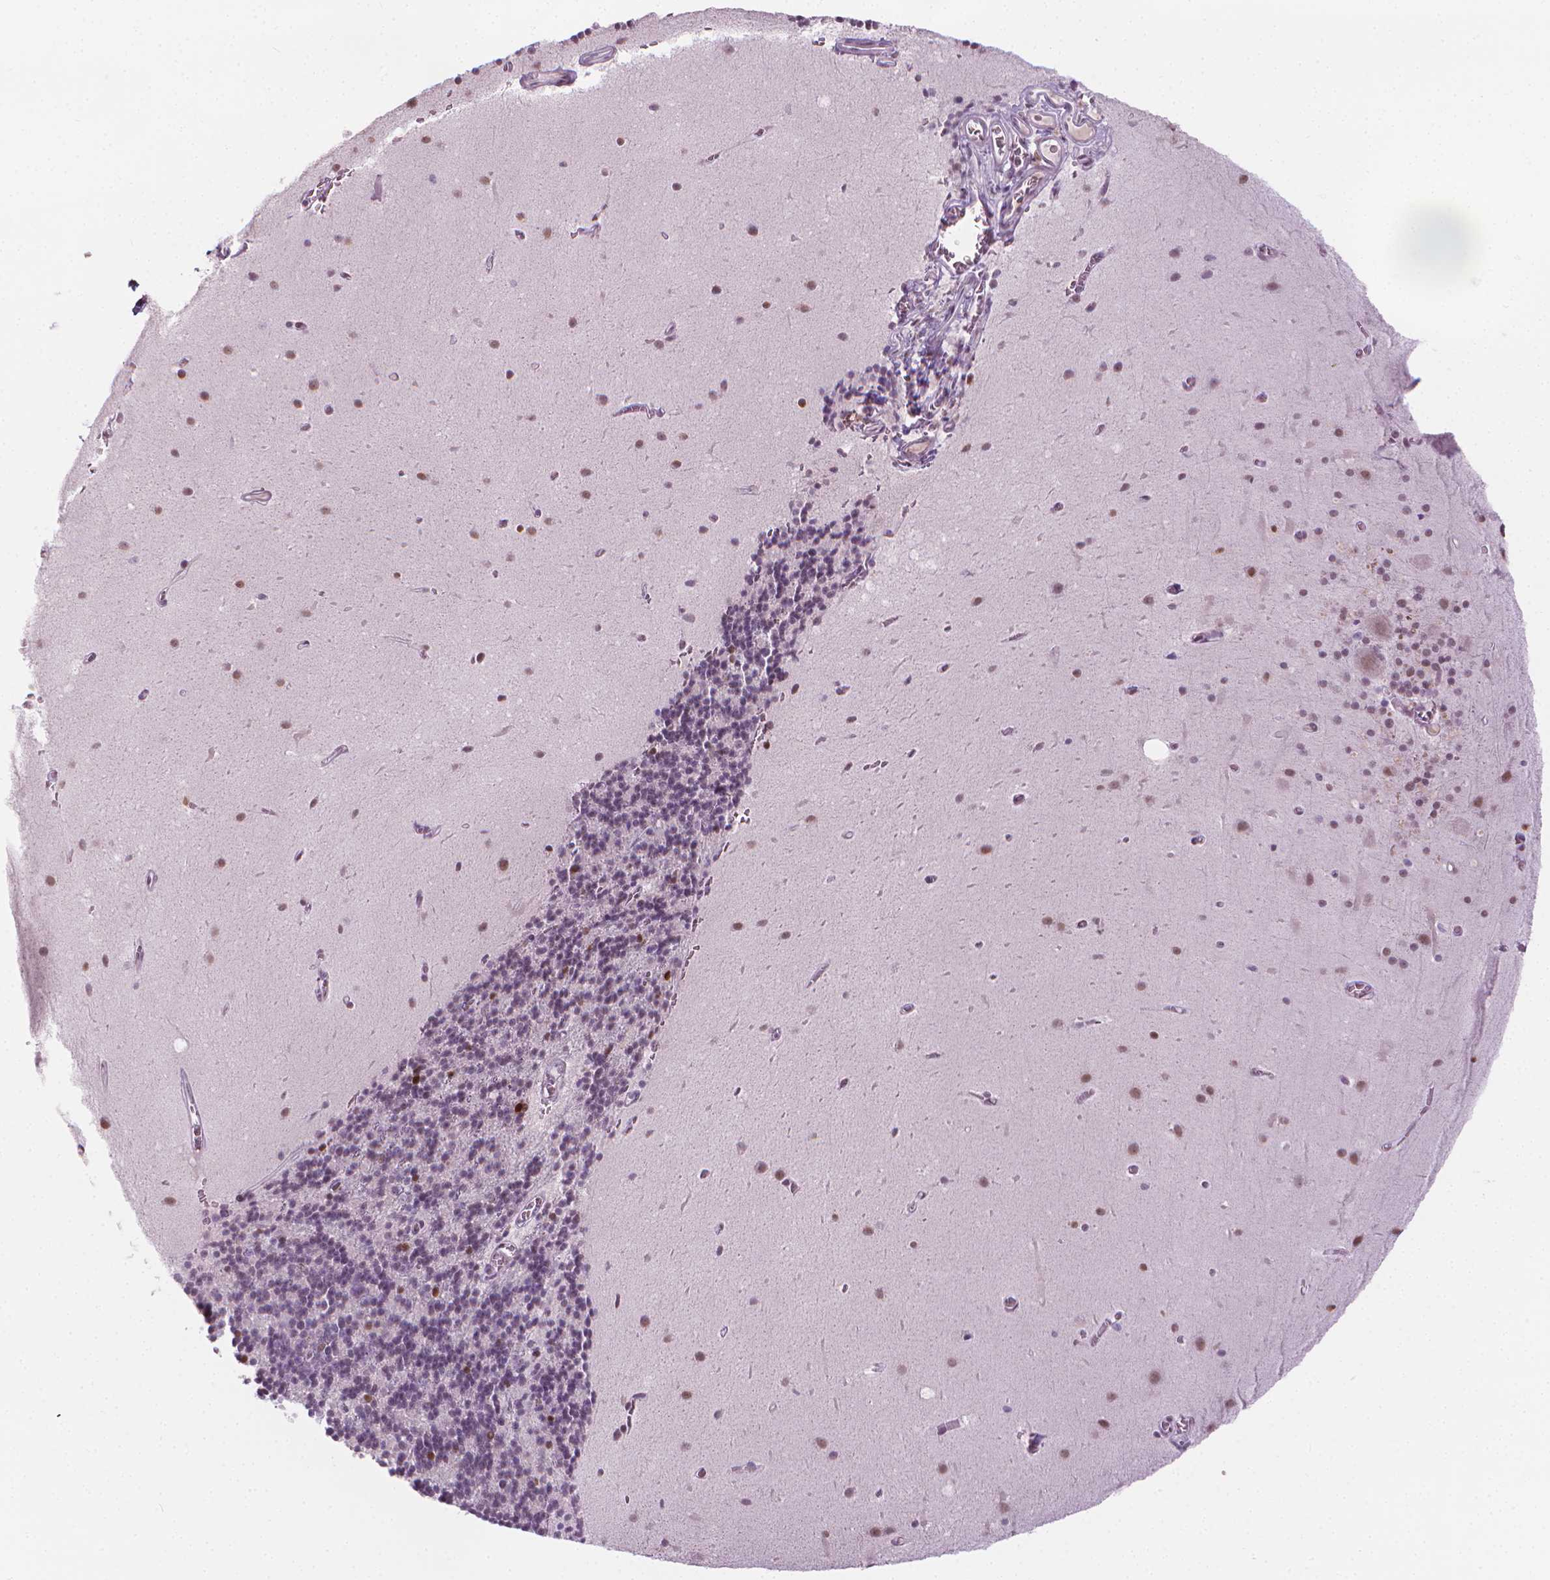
{"staining": {"intensity": "negative", "quantity": "none", "location": "none"}, "tissue": "cerebellum", "cell_type": "Cells in granular layer", "image_type": "normal", "snomed": [{"axis": "morphology", "description": "Normal tissue, NOS"}, {"axis": "topography", "description": "Cerebellum"}], "caption": "Cells in granular layer are negative for protein expression in unremarkable human cerebellum. The staining is performed using DAB (3,3'-diaminobenzidine) brown chromogen with nuclei counter-stained in using hematoxylin.", "gene": "CDKN1C", "patient": {"sex": "male", "age": 70}}